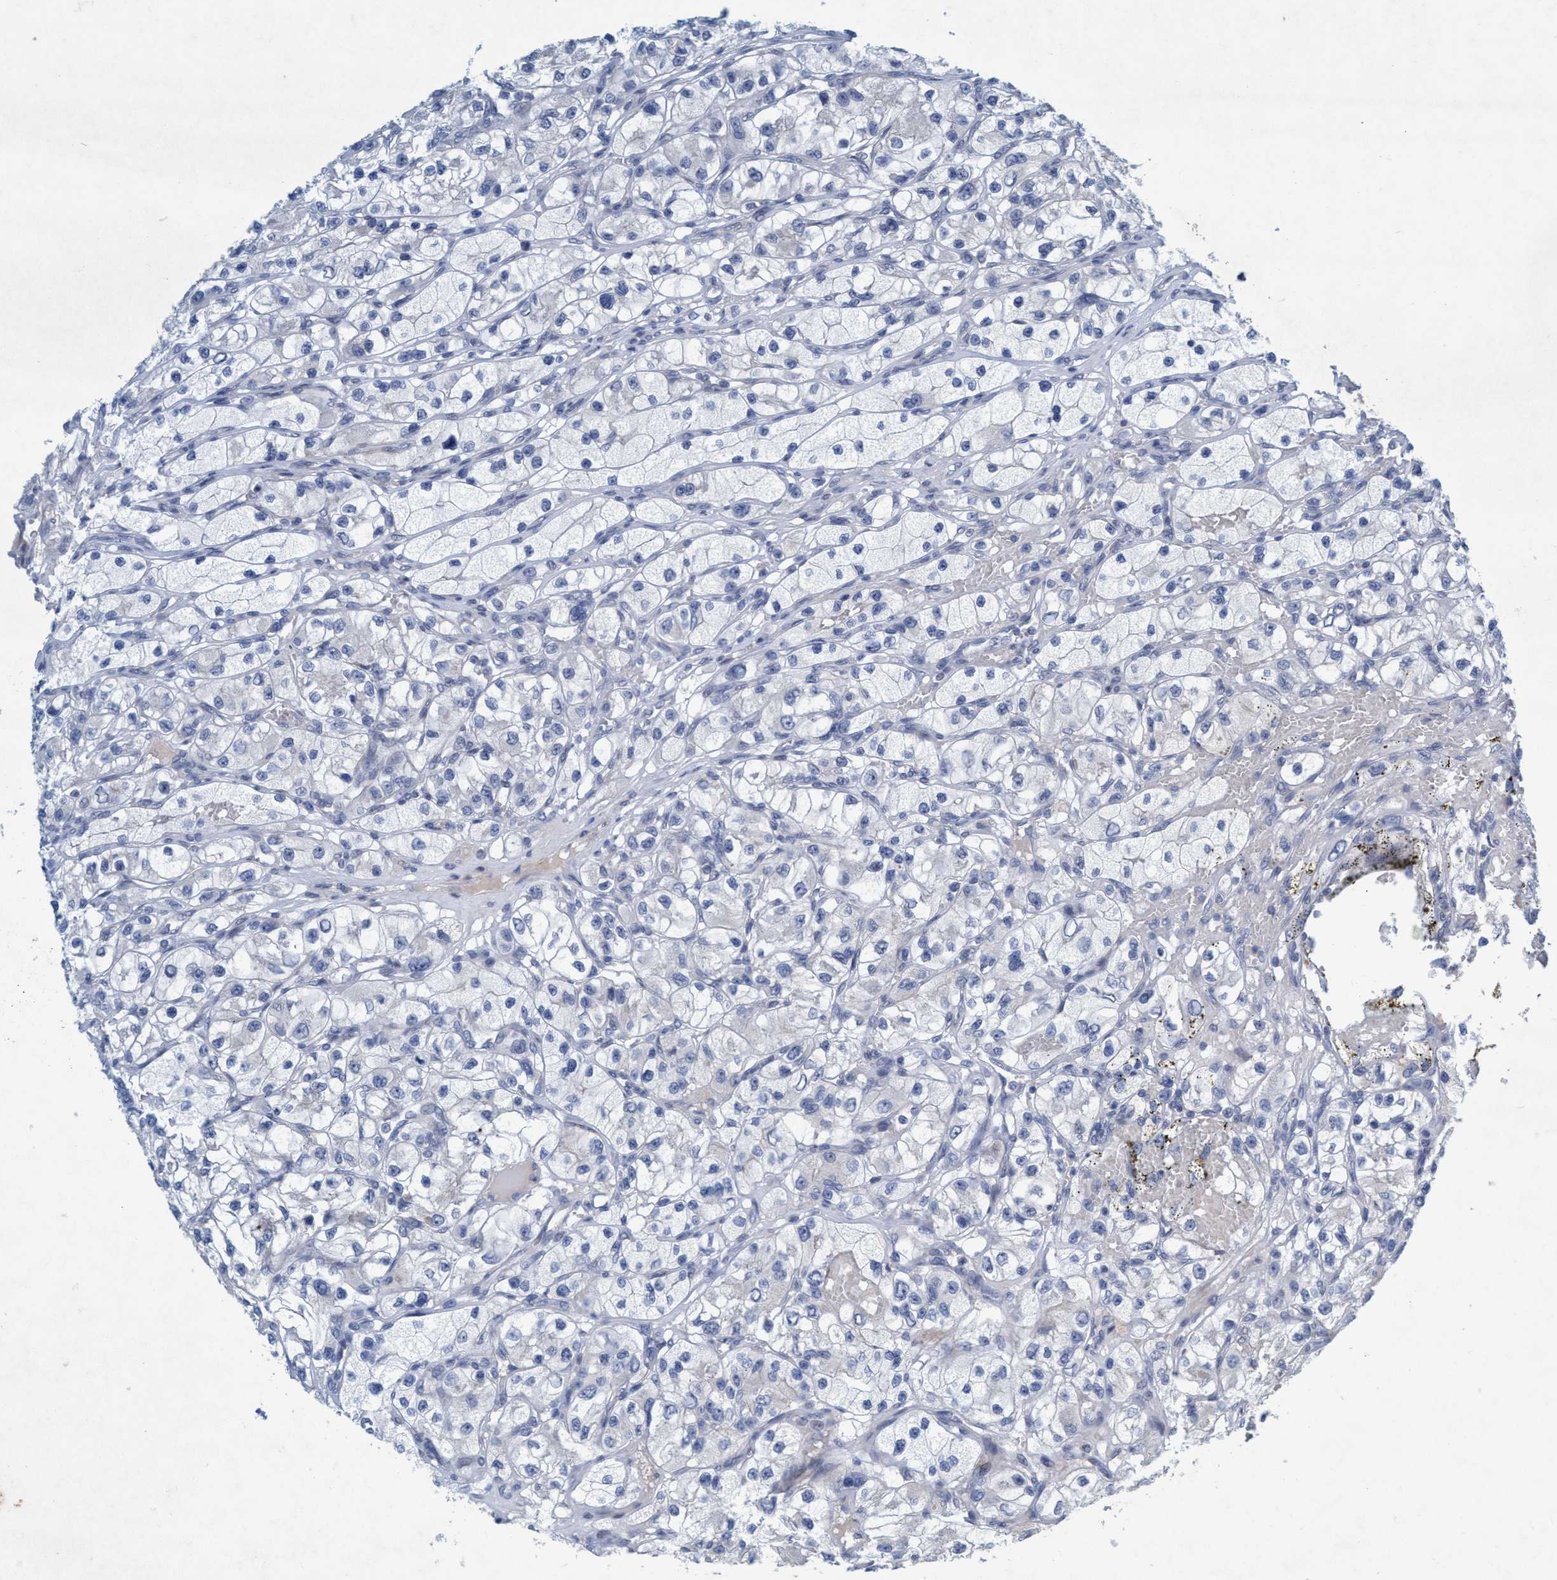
{"staining": {"intensity": "negative", "quantity": "none", "location": "none"}, "tissue": "renal cancer", "cell_type": "Tumor cells", "image_type": "cancer", "snomed": [{"axis": "morphology", "description": "Adenocarcinoma, NOS"}, {"axis": "topography", "description": "Kidney"}], "caption": "Image shows no significant protein expression in tumor cells of renal cancer (adenocarcinoma). (Stains: DAB (3,3'-diaminobenzidine) IHC with hematoxylin counter stain, Microscopy: brightfield microscopy at high magnification).", "gene": "RNF208", "patient": {"sex": "female", "age": 57}}